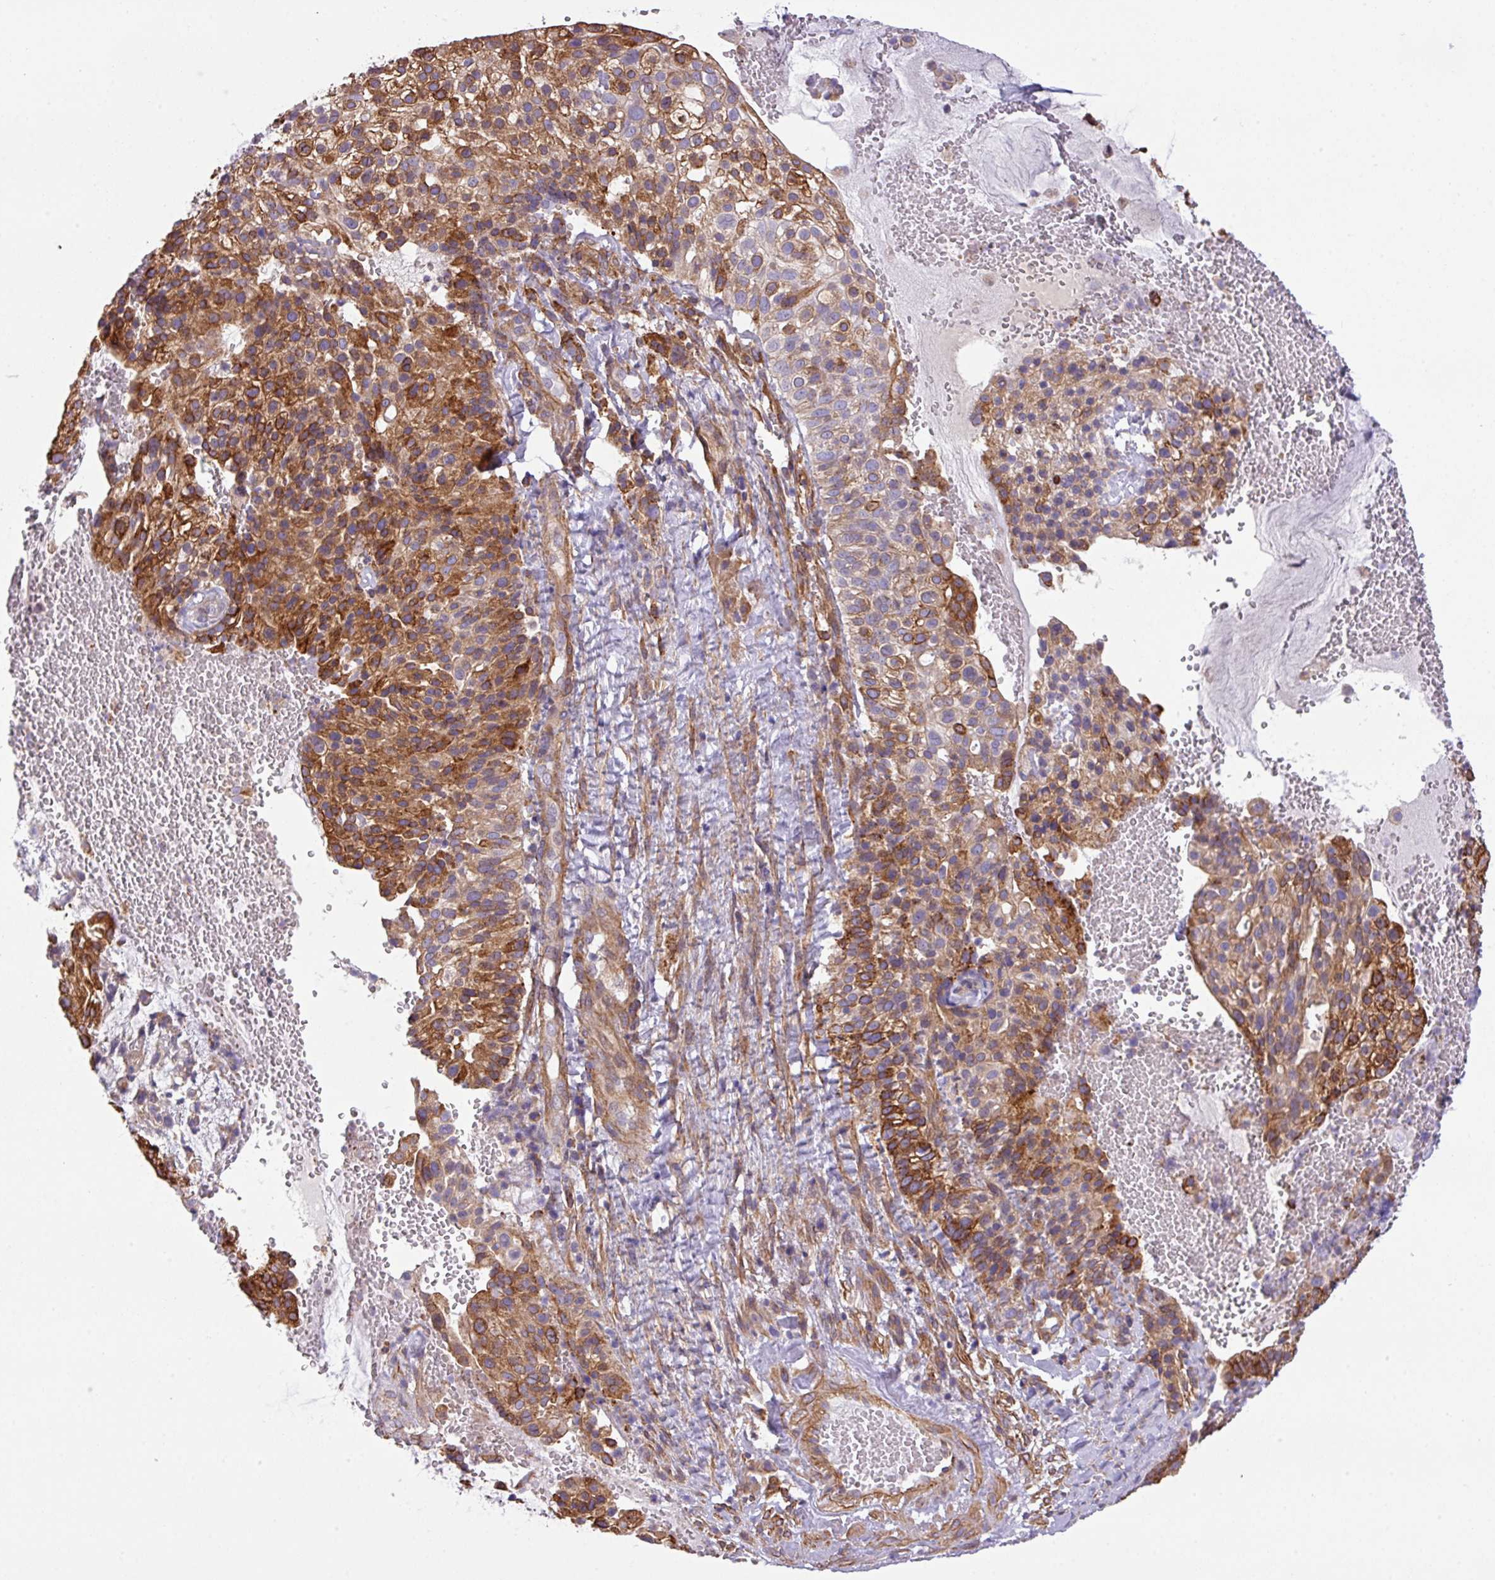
{"staining": {"intensity": "strong", "quantity": ">75%", "location": "cytoplasmic/membranous"}, "tissue": "cervical cancer", "cell_type": "Tumor cells", "image_type": "cancer", "snomed": [{"axis": "morphology", "description": "Adenocarcinoma, NOS"}, {"axis": "topography", "description": "Cervix"}], "caption": "Human cervical adenocarcinoma stained with a protein marker reveals strong staining in tumor cells.", "gene": "LRRC41", "patient": {"sex": "female", "age": 41}}